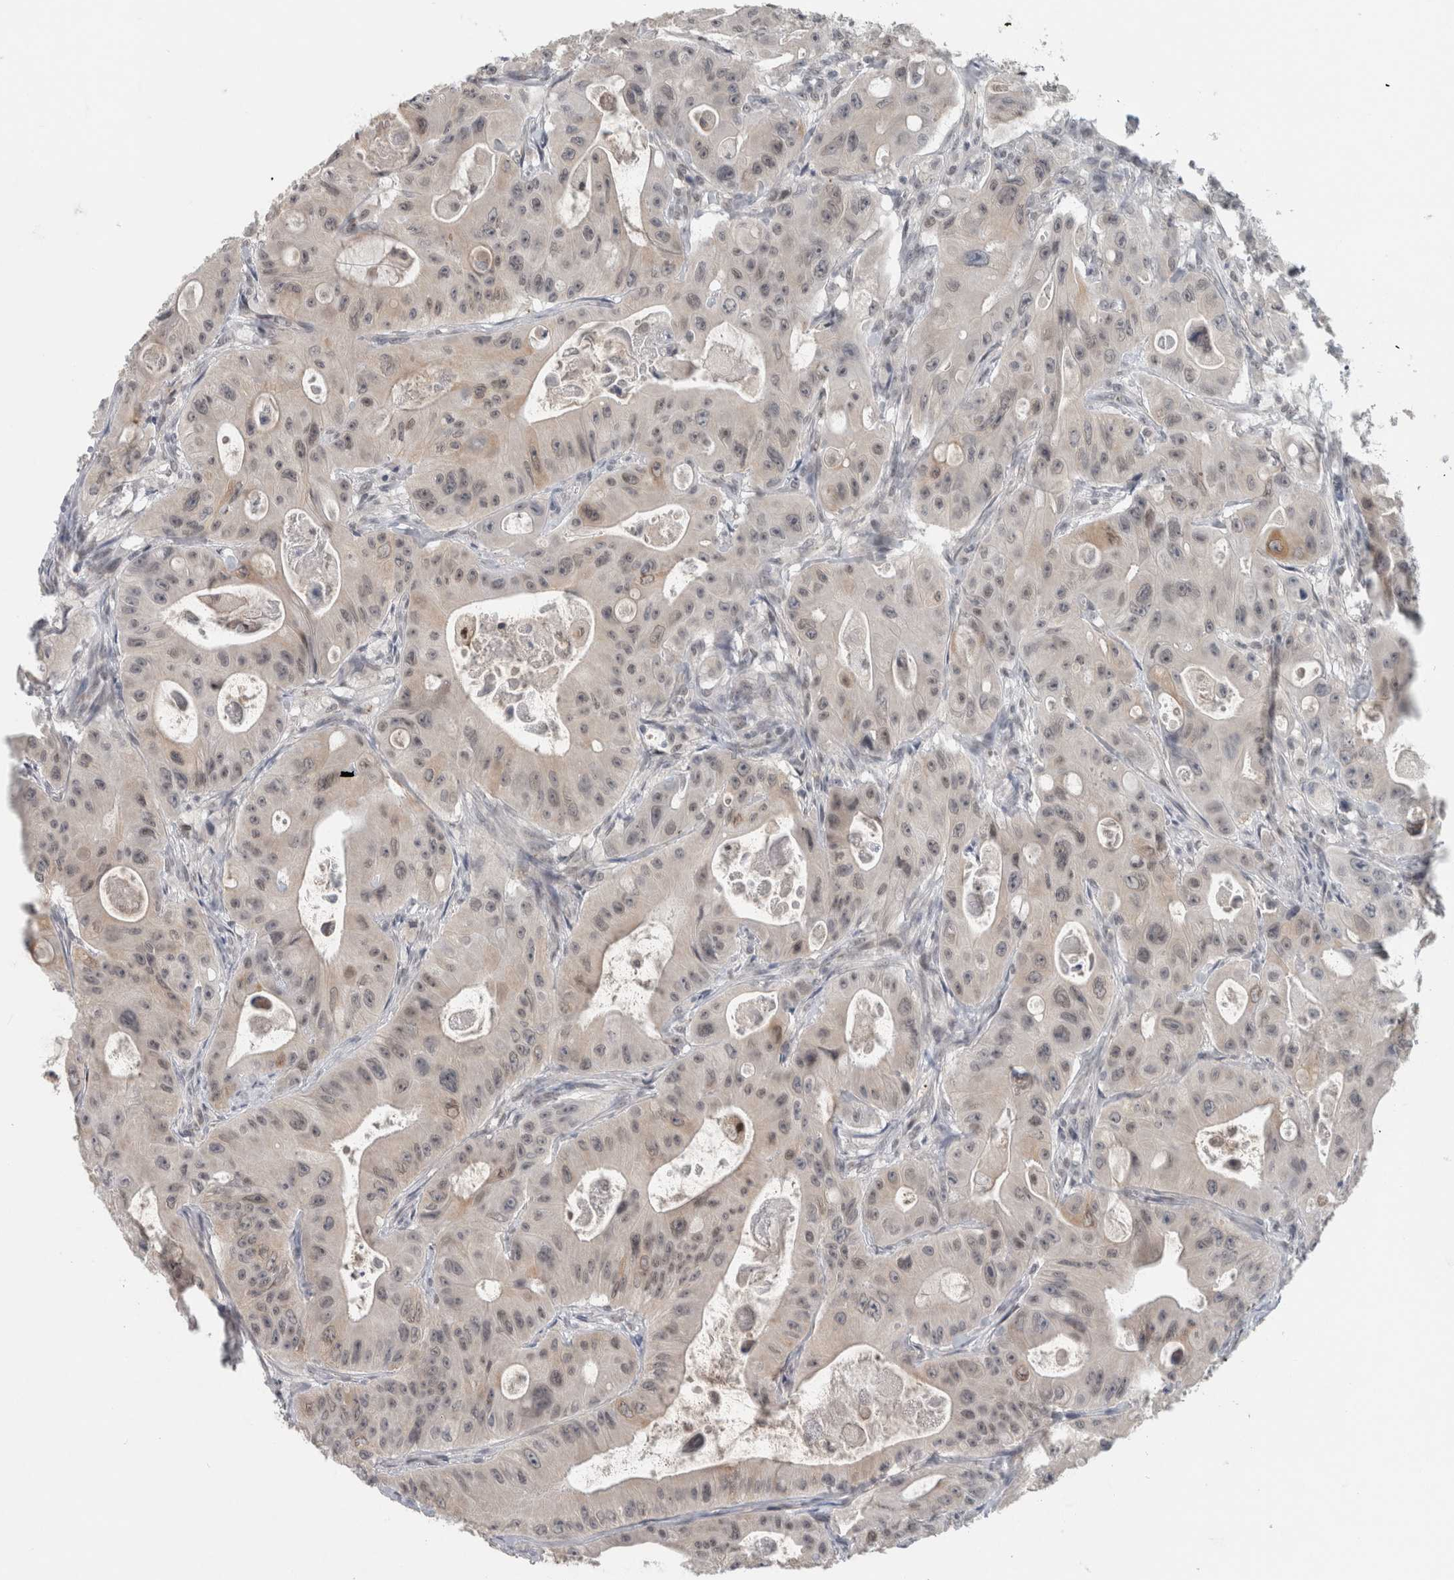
{"staining": {"intensity": "weak", "quantity": "<25%", "location": "nuclear"}, "tissue": "colorectal cancer", "cell_type": "Tumor cells", "image_type": "cancer", "snomed": [{"axis": "morphology", "description": "Adenocarcinoma, NOS"}, {"axis": "topography", "description": "Colon"}], "caption": "An image of human colorectal cancer is negative for staining in tumor cells.", "gene": "PRXL2A", "patient": {"sex": "female", "age": 46}}